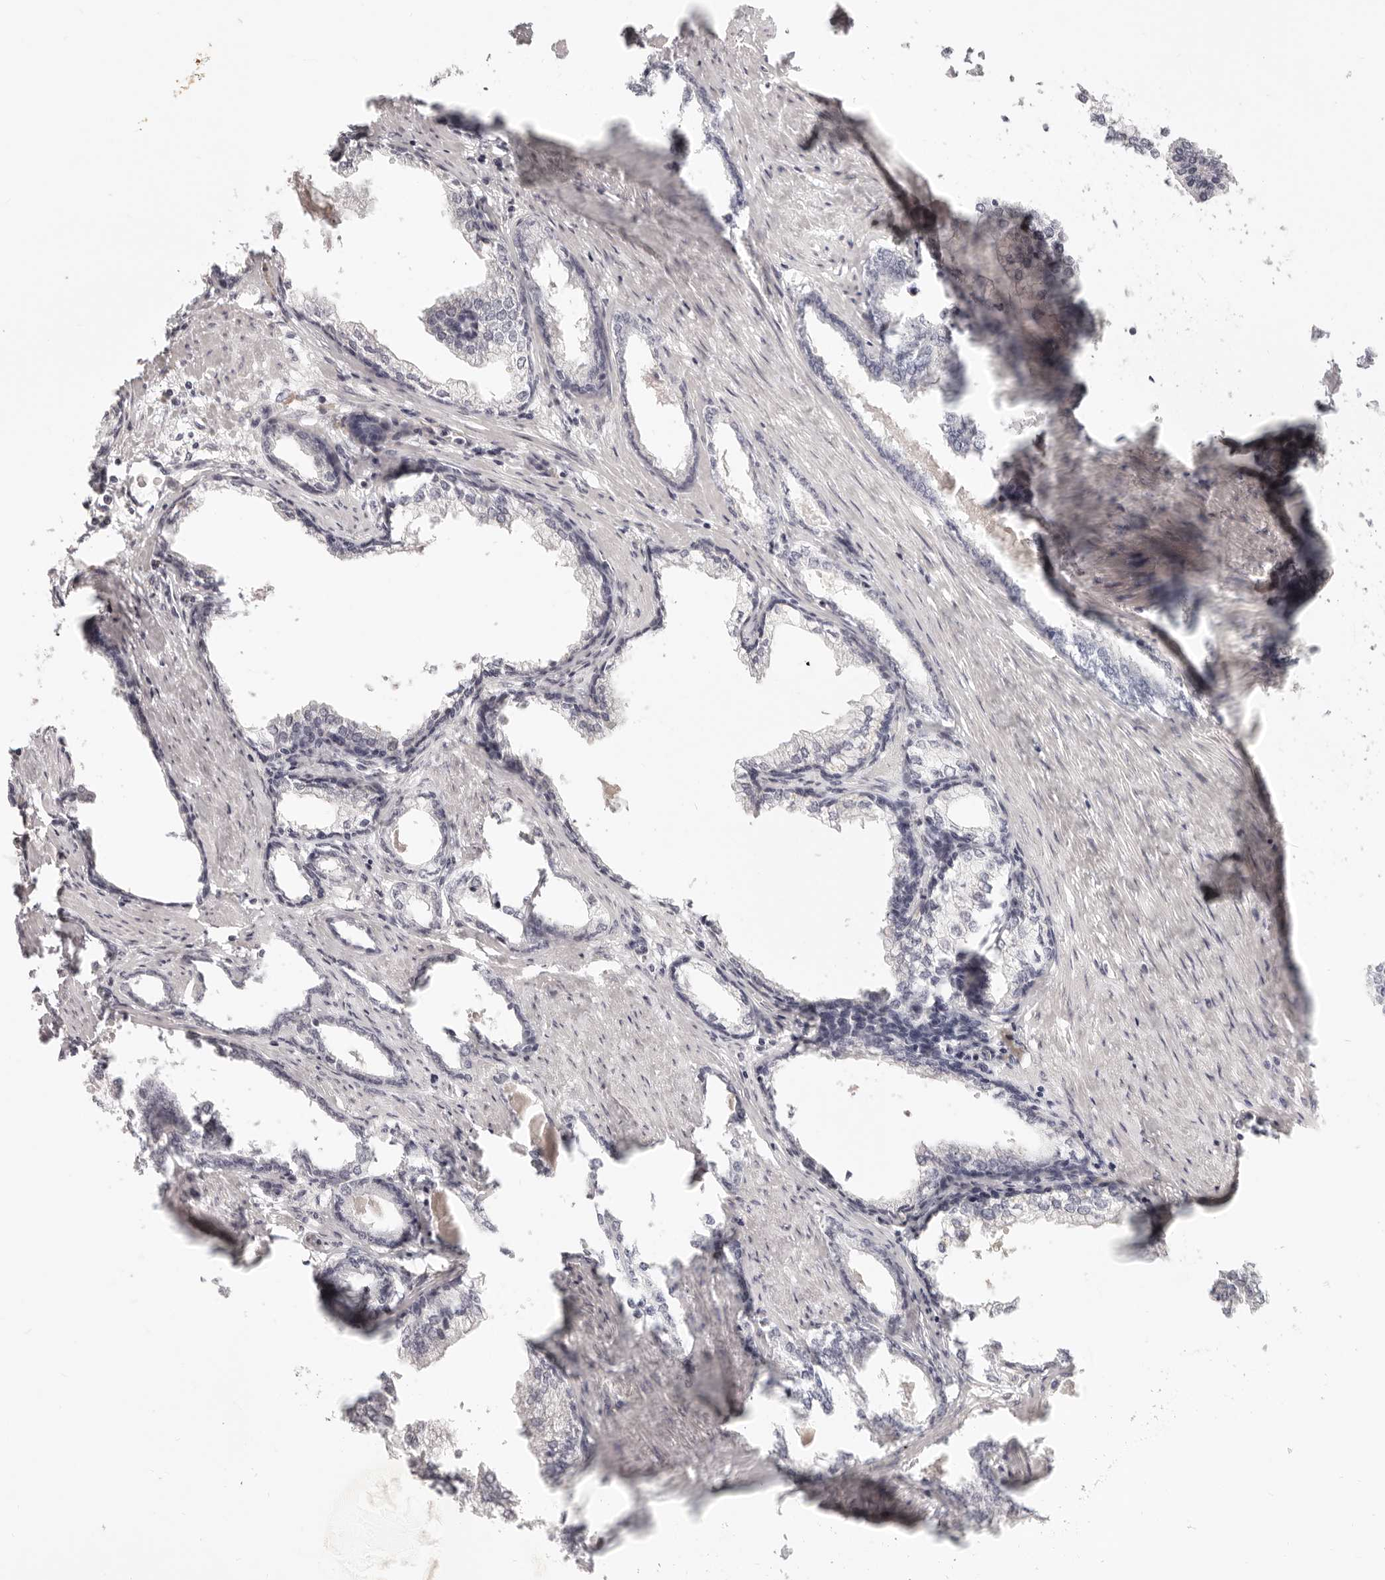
{"staining": {"intensity": "negative", "quantity": "none", "location": "none"}, "tissue": "prostate cancer", "cell_type": "Tumor cells", "image_type": "cancer", "snomed": [{"axis": "morphology", "description": "Adenocarcinoma, High grade"}, {"axis": "topography", "description": "Prostate"}], "caption": "DAB immunohistochemical staining of prostate cancer demonstrates no significant staining in tumor cells.", "gene": "FABP1", "patient": {"sex": "male", "age": 58}}